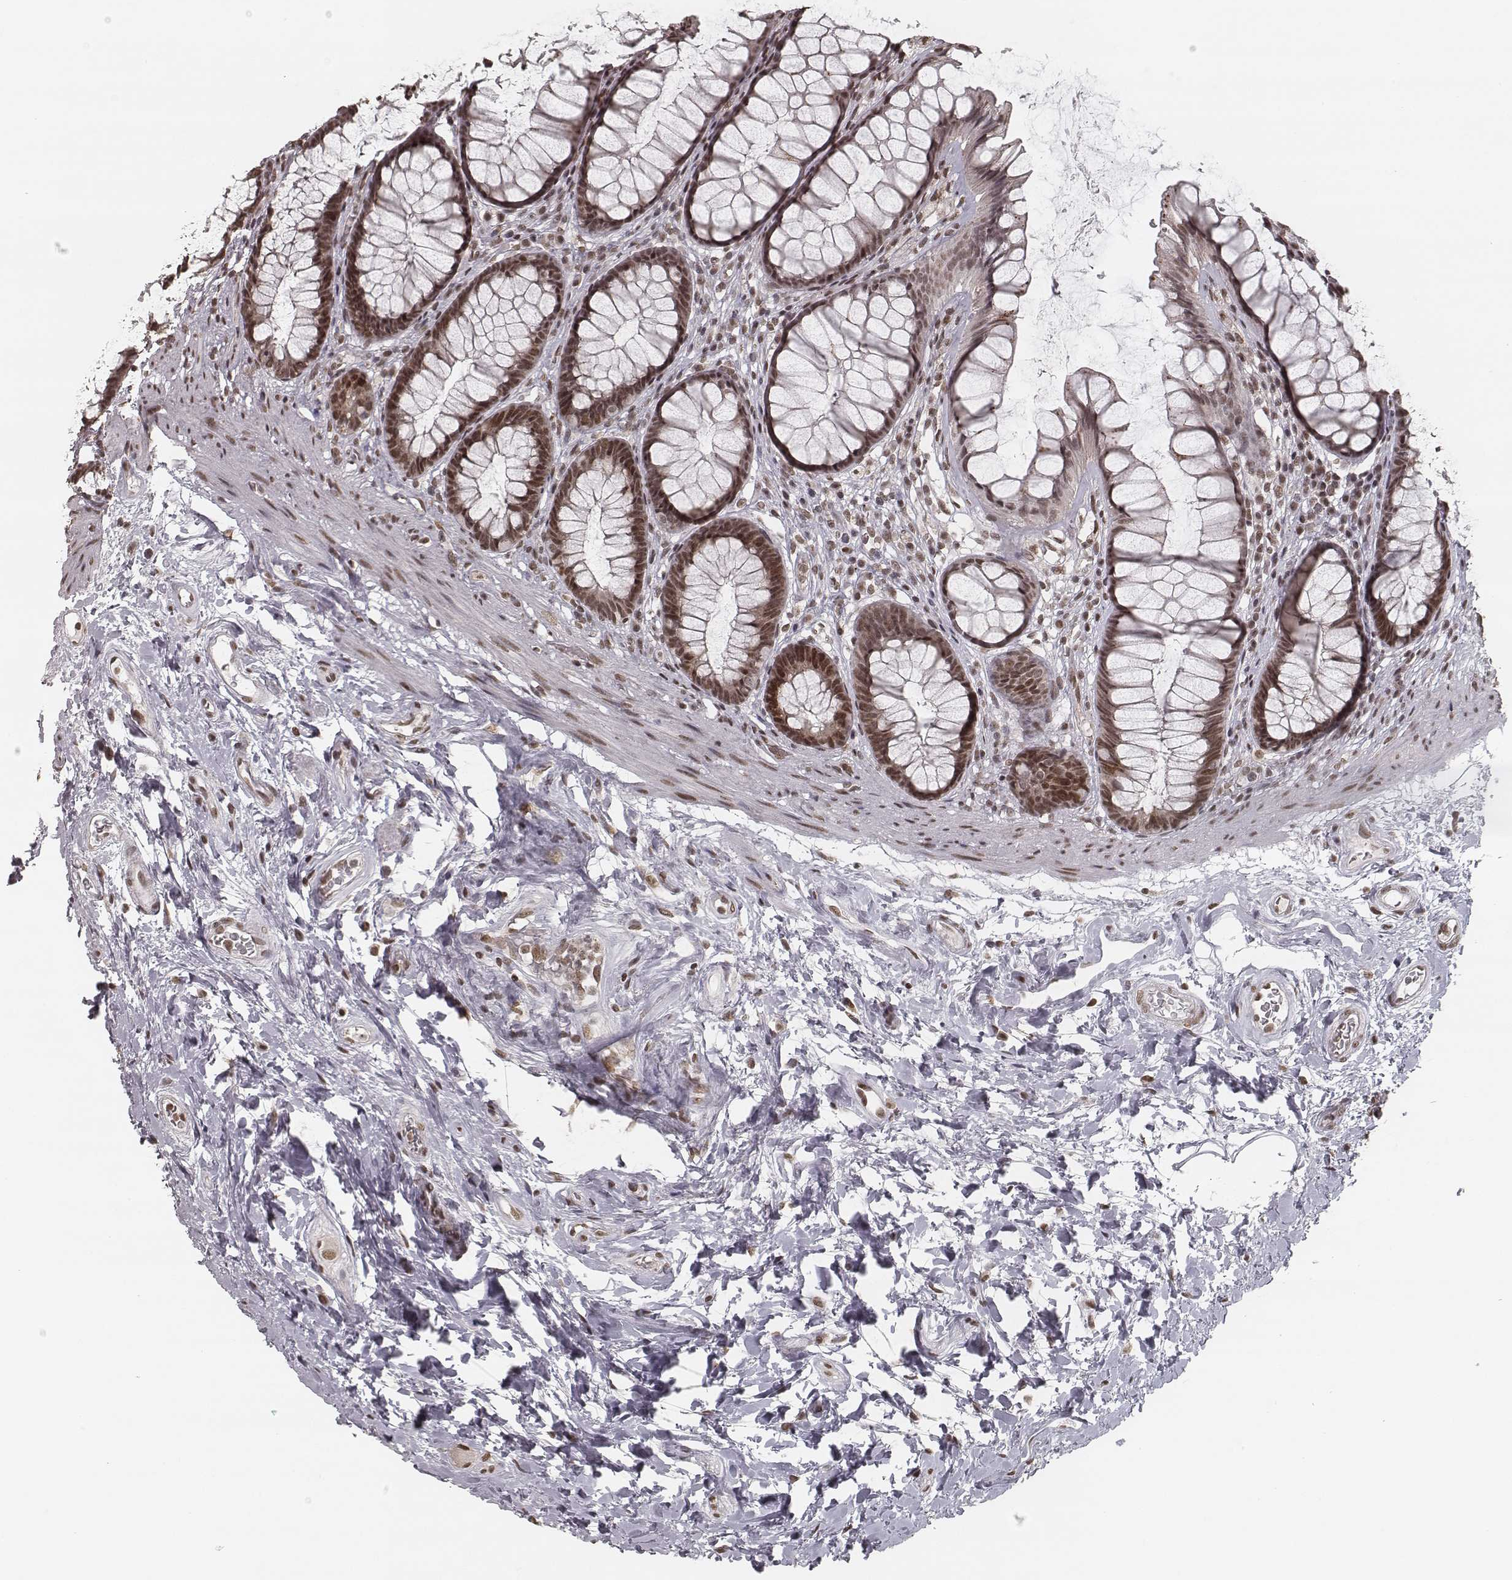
{"staining": {"intensity": "moderate", "quantity": "<25%", "location": "nuclear"}, "tissue": "rectum", "cell_type": "Glandular cells", "image_type": "normal", "snomed": [{"axis": "morphology", "description": "Normal tissue, NOS"}, {"axis": "topography", "description": "Rectum"}], "caption": "An IHC histopathology image of benign tissue is shown. Protein staining in brown shows moderate nuclear positivity in rectum within glandular cells.", "gene": "HMGA2", "patient": {"sex": "male", "age": 72}}